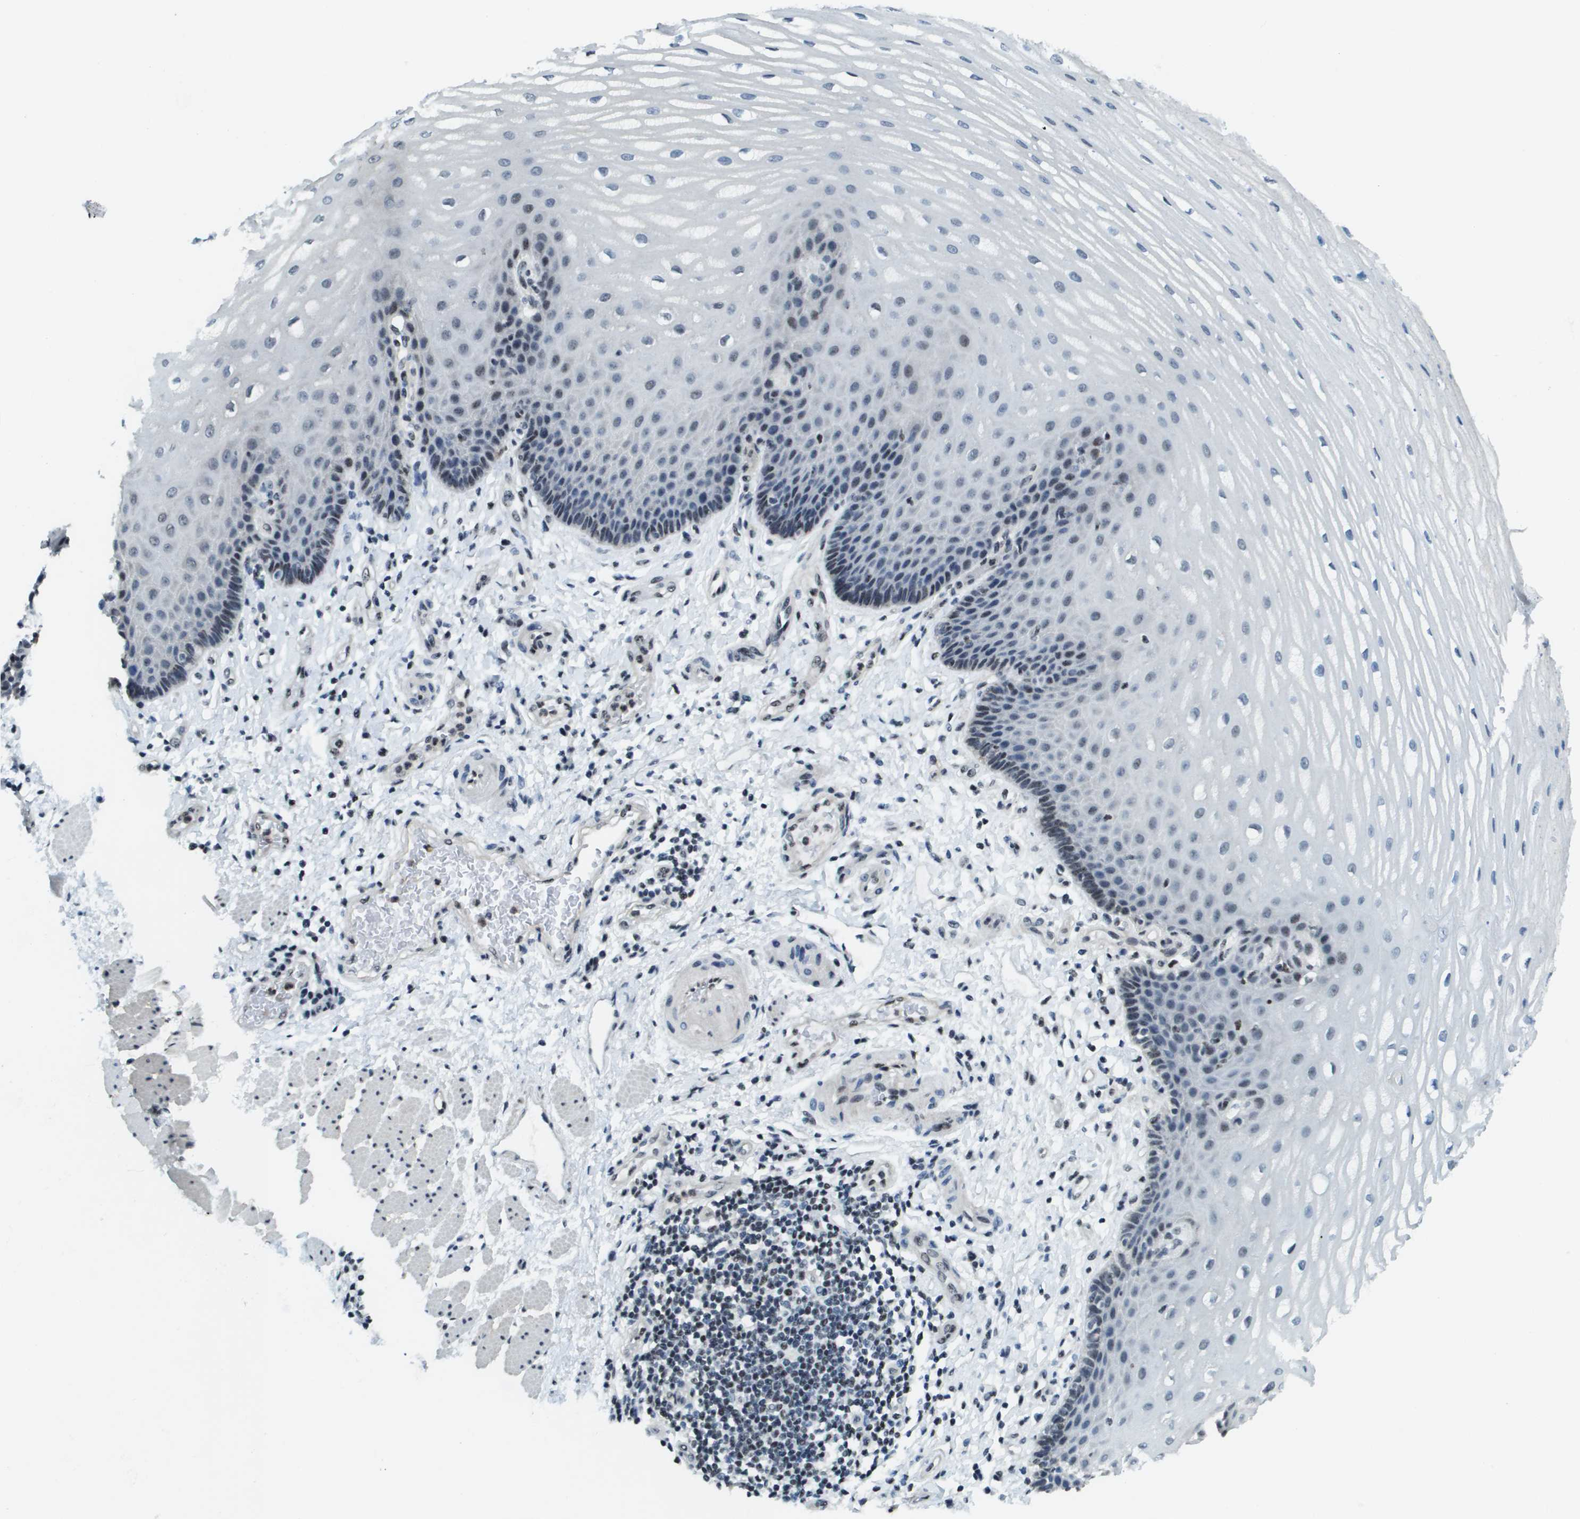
{"staining": {"intensity": "negative", "quantity": "none", "location": "none"}, "tissue": "esophagus", "cell_type": "Squamous epithelial cells", "image_type": "normal", "snomed": [{"axis": "morphology", "description": "Normal tissue, NOS"}, {"axis": "topography", "description": "Esophagus"}], "caption": "This is a image of immunohistochemistry staining of benign esophagus, which shows no staining in squamous epithelial cells. (DAB IHC visualized using brightfield microscopy, high magnification).", "gene": "SP100", "patient": {"sex": "male", "age": 54}}